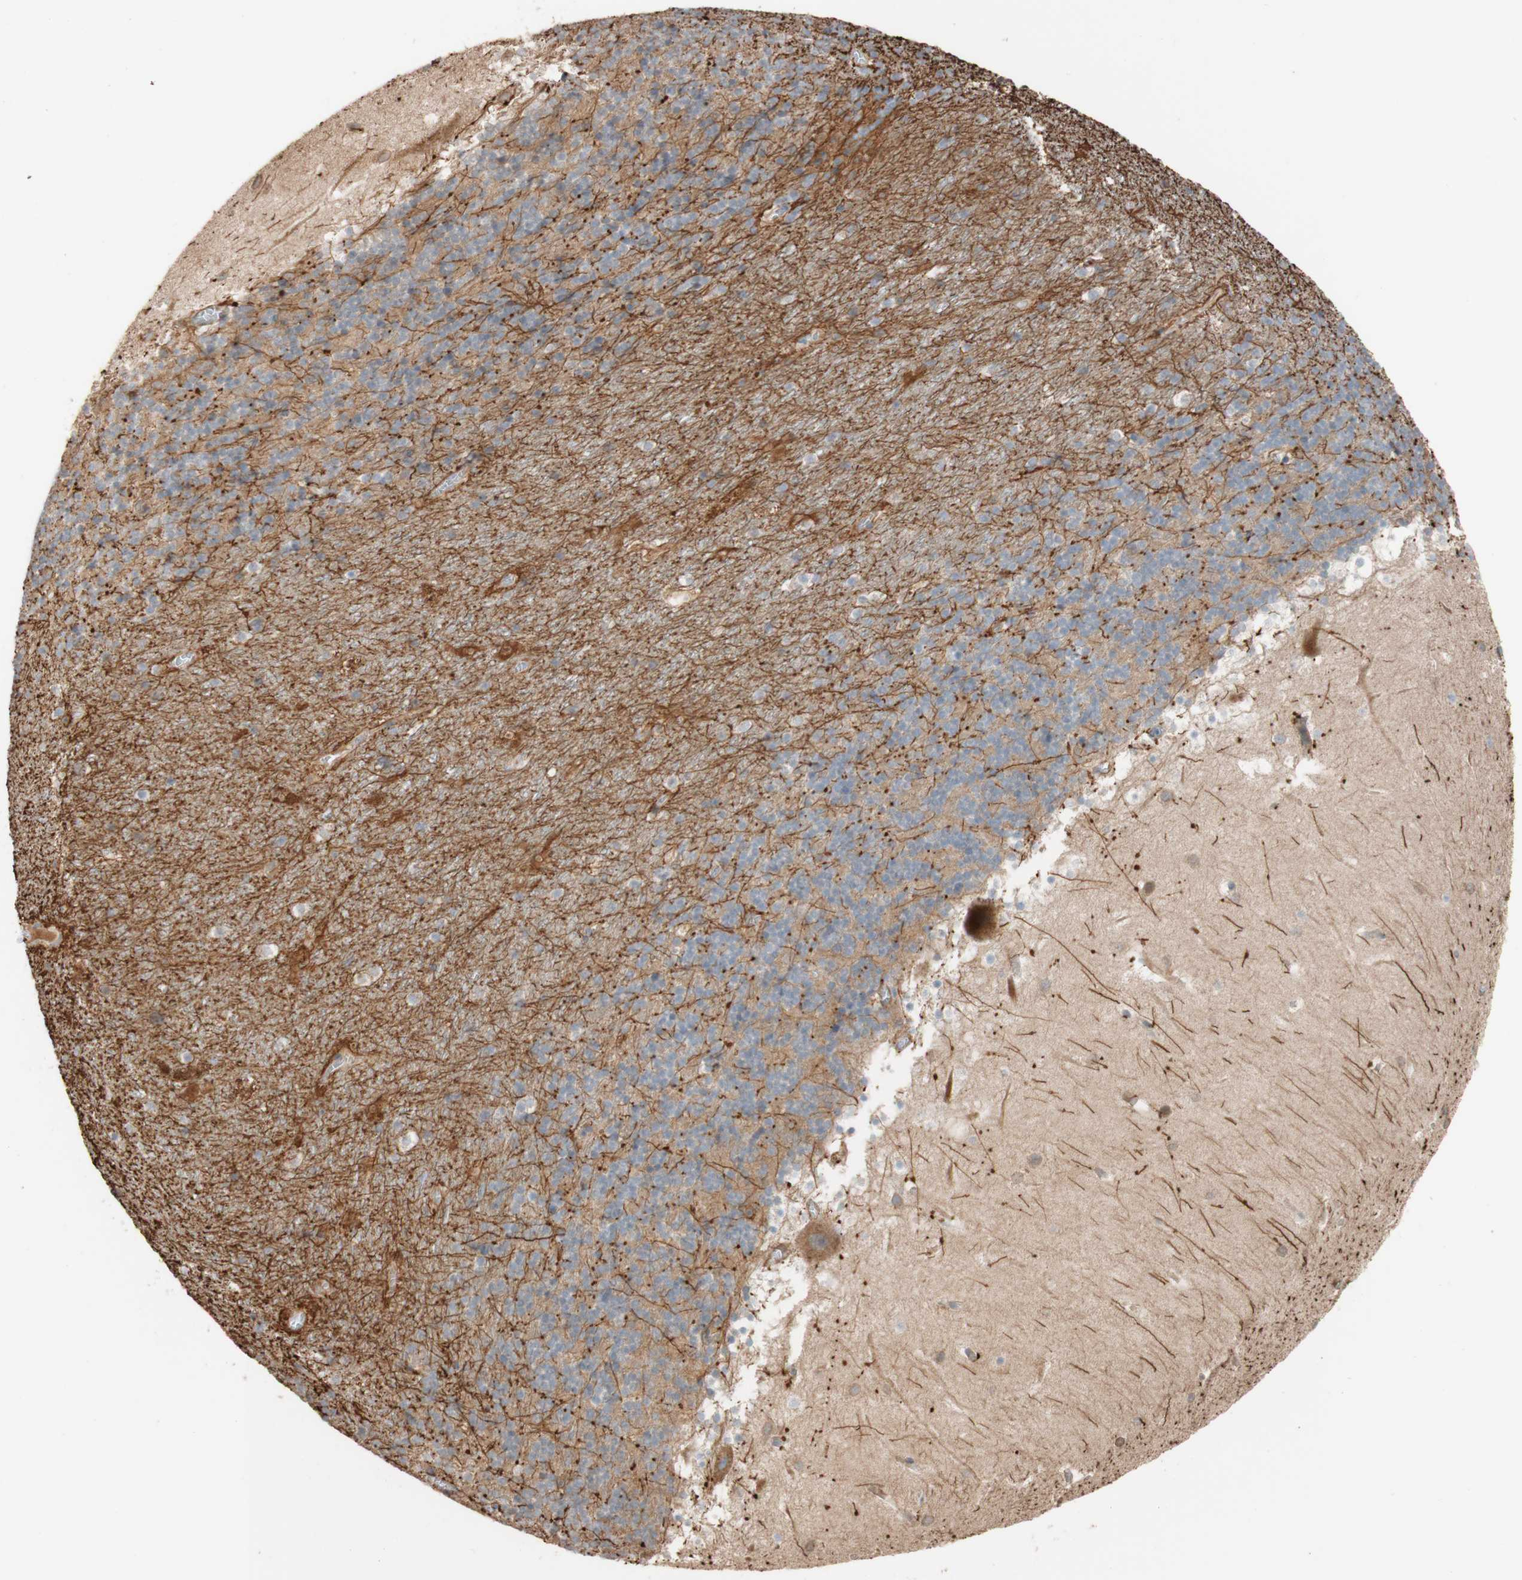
{"staining": {"intensity": "moderate", "quantity": ">75%", "location": "cytoplasmic/membranous"}, "tissue": "cerebellum", "cell_type": "Cells in granular layer", "image_type": "normal", "snomed": [{"axis": "morphology", "description": "Normal tissue, NOS"}, {"axis": "topography", "description": "Cerebellum"}], "caption": "DAB immunohistochemical staining of benign cerebellum shows moderate cytoplasmic/membranous protein expression in approximately >75% of cells in granular layer.", "gene": "C1orf43", "patient": {"sex": "male", "age": 45}}